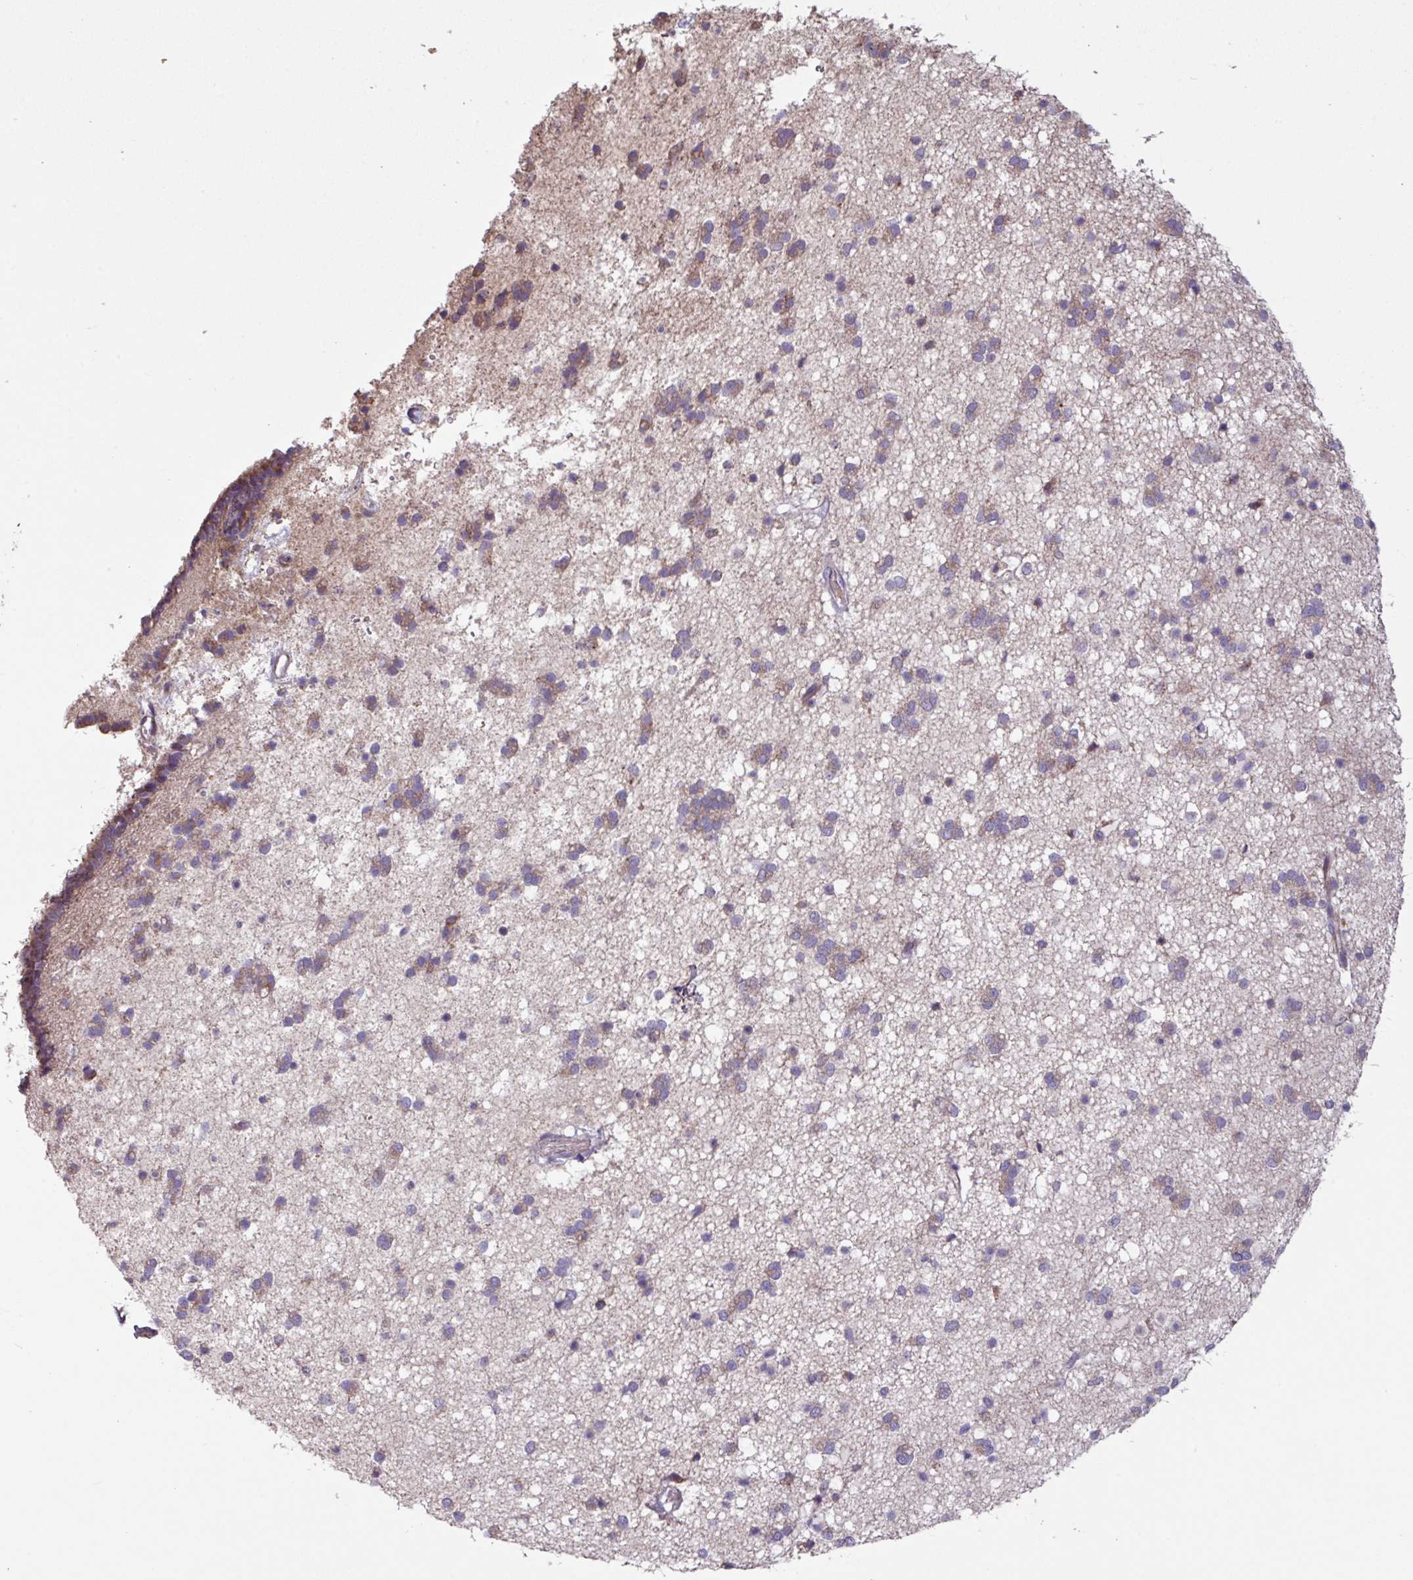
{"staining": {"intensity": "weak", "quantity": "<25%", "location": "cytoplasmic/membranous"}, "tissue": "caudate", "cell_type": "Glial cells", "image_type": "normal", "snomed": [{"axis": "morphology", "description": "Normal tissue, NOS"}, {"axis": "topography", "description": "Lateral ventricle wall"}], "caption": "This is an immunohistochemistry (IHC) micrograph of benign human caudate. There is no expression in glial cells.", "gene": "PTPRQ", "patient": {"sex": "male", "age": 37}}